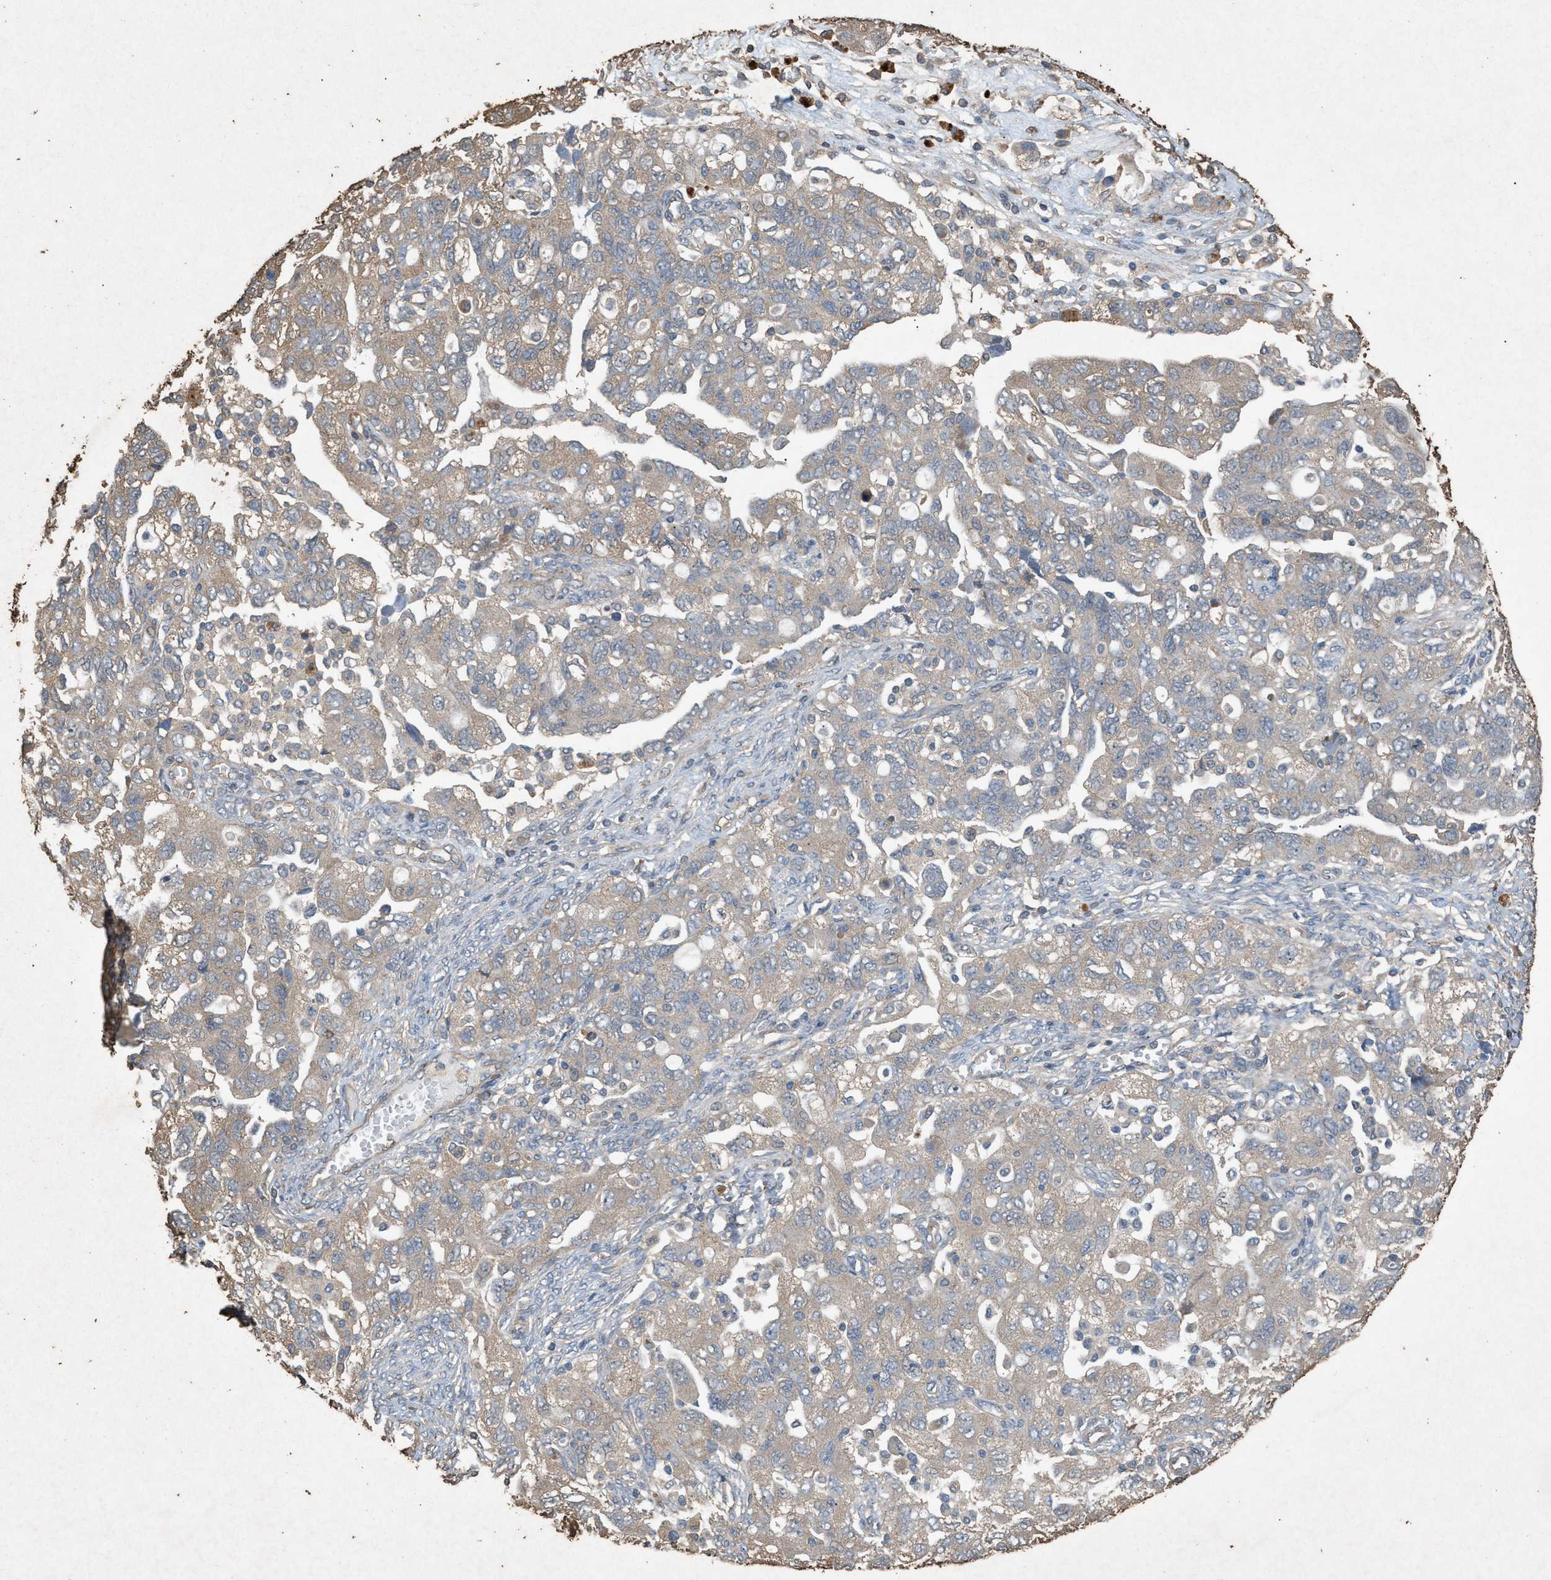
{"staining": {"intensity": "weak", "quantity": "<25%", "location": "cytoplasmic/membranous"}, "tissue": "ovarian cancer", "cell_type": "Tumor cells", "image_type": "cancer", "snomed": [{"axis": "morphology", "description": "Carcinoma, NOS"}, {"axis": "morphology", "description": "Cystadenocarcinoma, serous, NOS"}, {"axis": "topography", "description": "Ovary"}], "caption": "DAB (3,3'-diaminobenzidine) immunohistochemical staining of ovarian cancer (carcinoma) shows no significant positivity in tumor cells.", "gene": "DCAF7", "patient": {"sex": "female", "age": 69}}